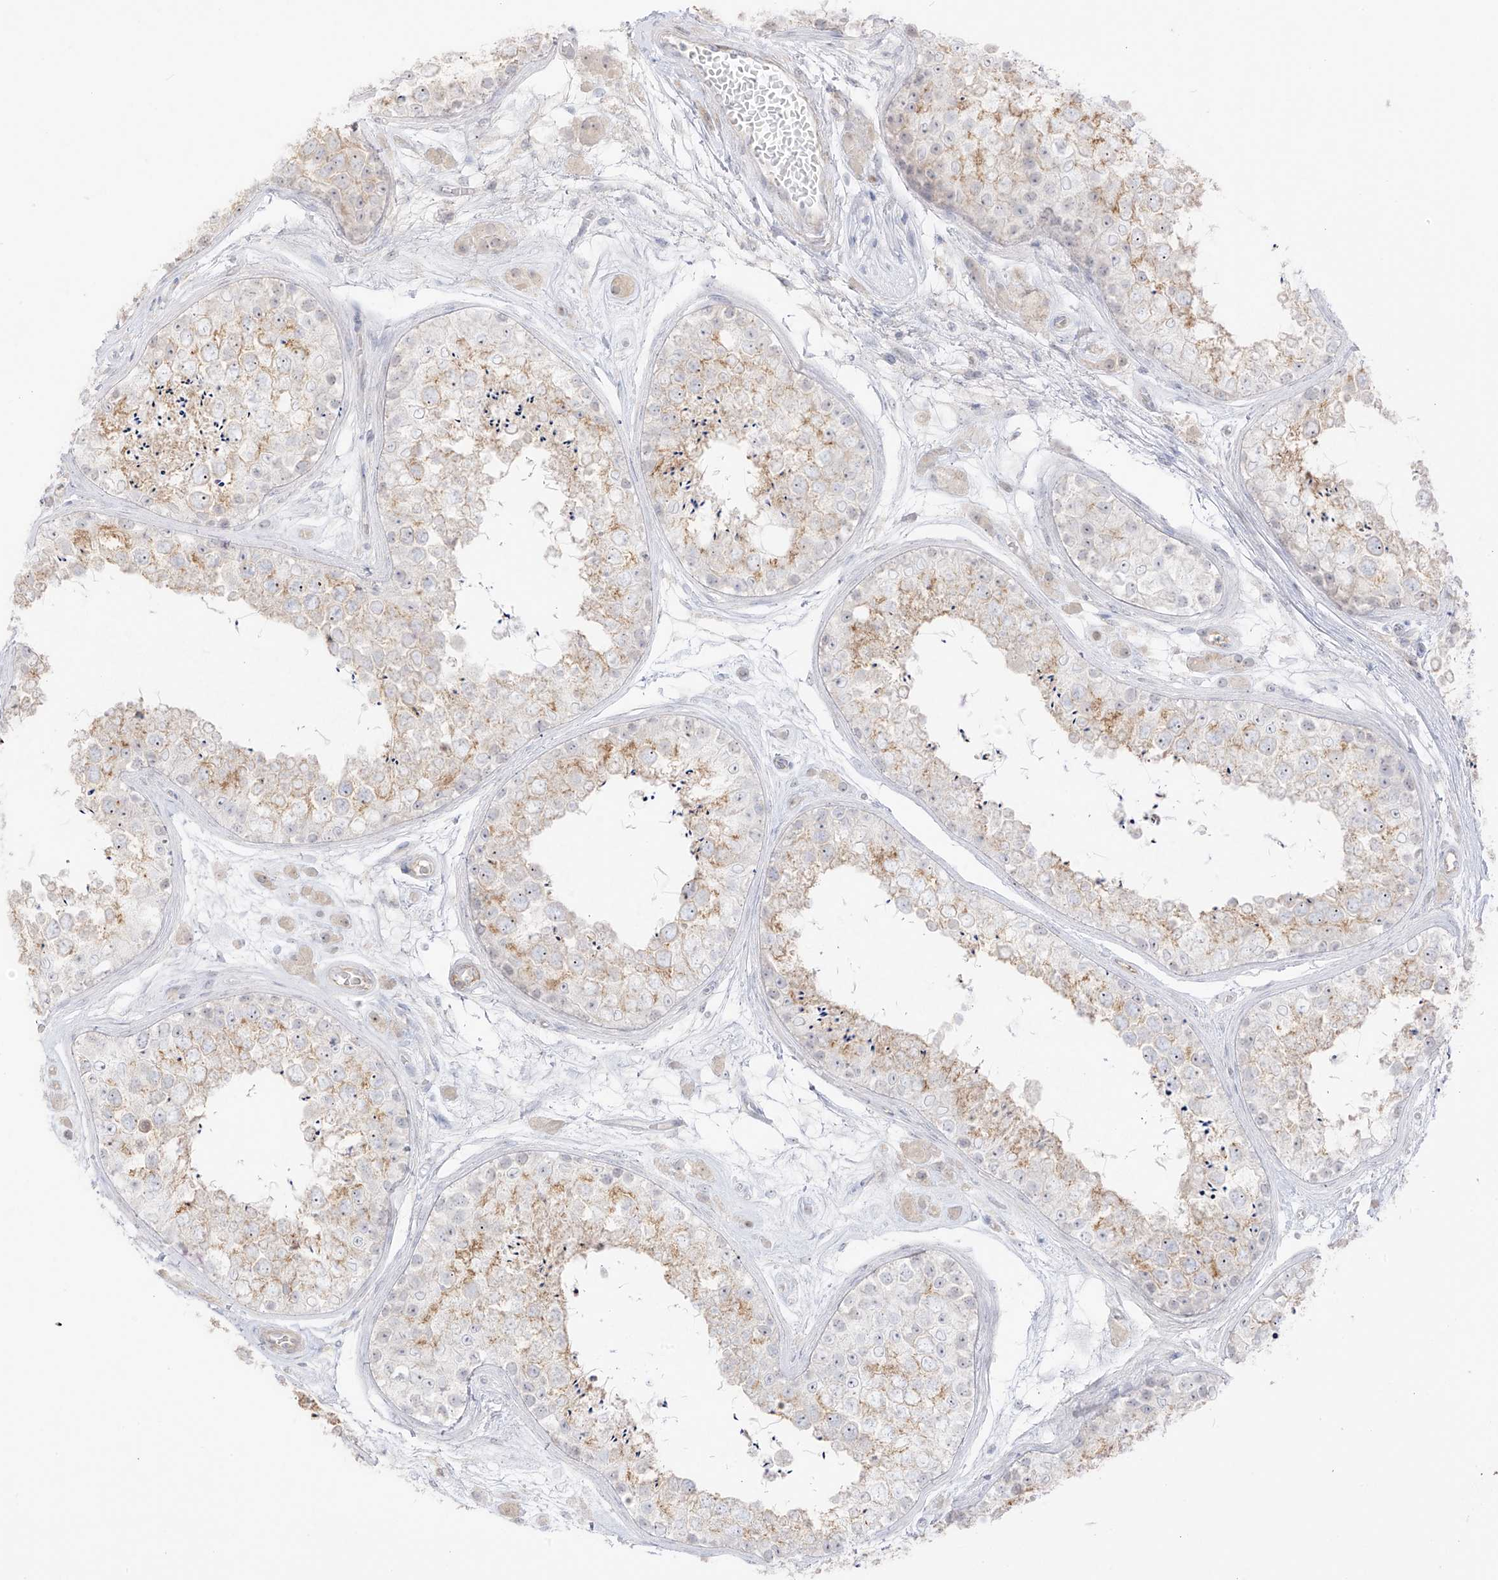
{"staining": {"intensity": "moderate", "quantity": "<25%", "location": "cytoplasmic/membranous"}, "tissue": "testis", "cell_type": "Cells in seminiferous ducts", "image_type": "normal", "snomed": [{"axis": "morphology", "description": "Normal tissue, NOS"}, {"axis": "topography", "description": "Testis"}], "caption": "This photomicrograph demonstrates immunohistochemistry staining of benign testis, with low moderate cytoplasmic/membranous expression in about <25% of cells in seminiferous ducts.", "gene": "C11orf87", "patient": {"sex": "male", "age": 25}}